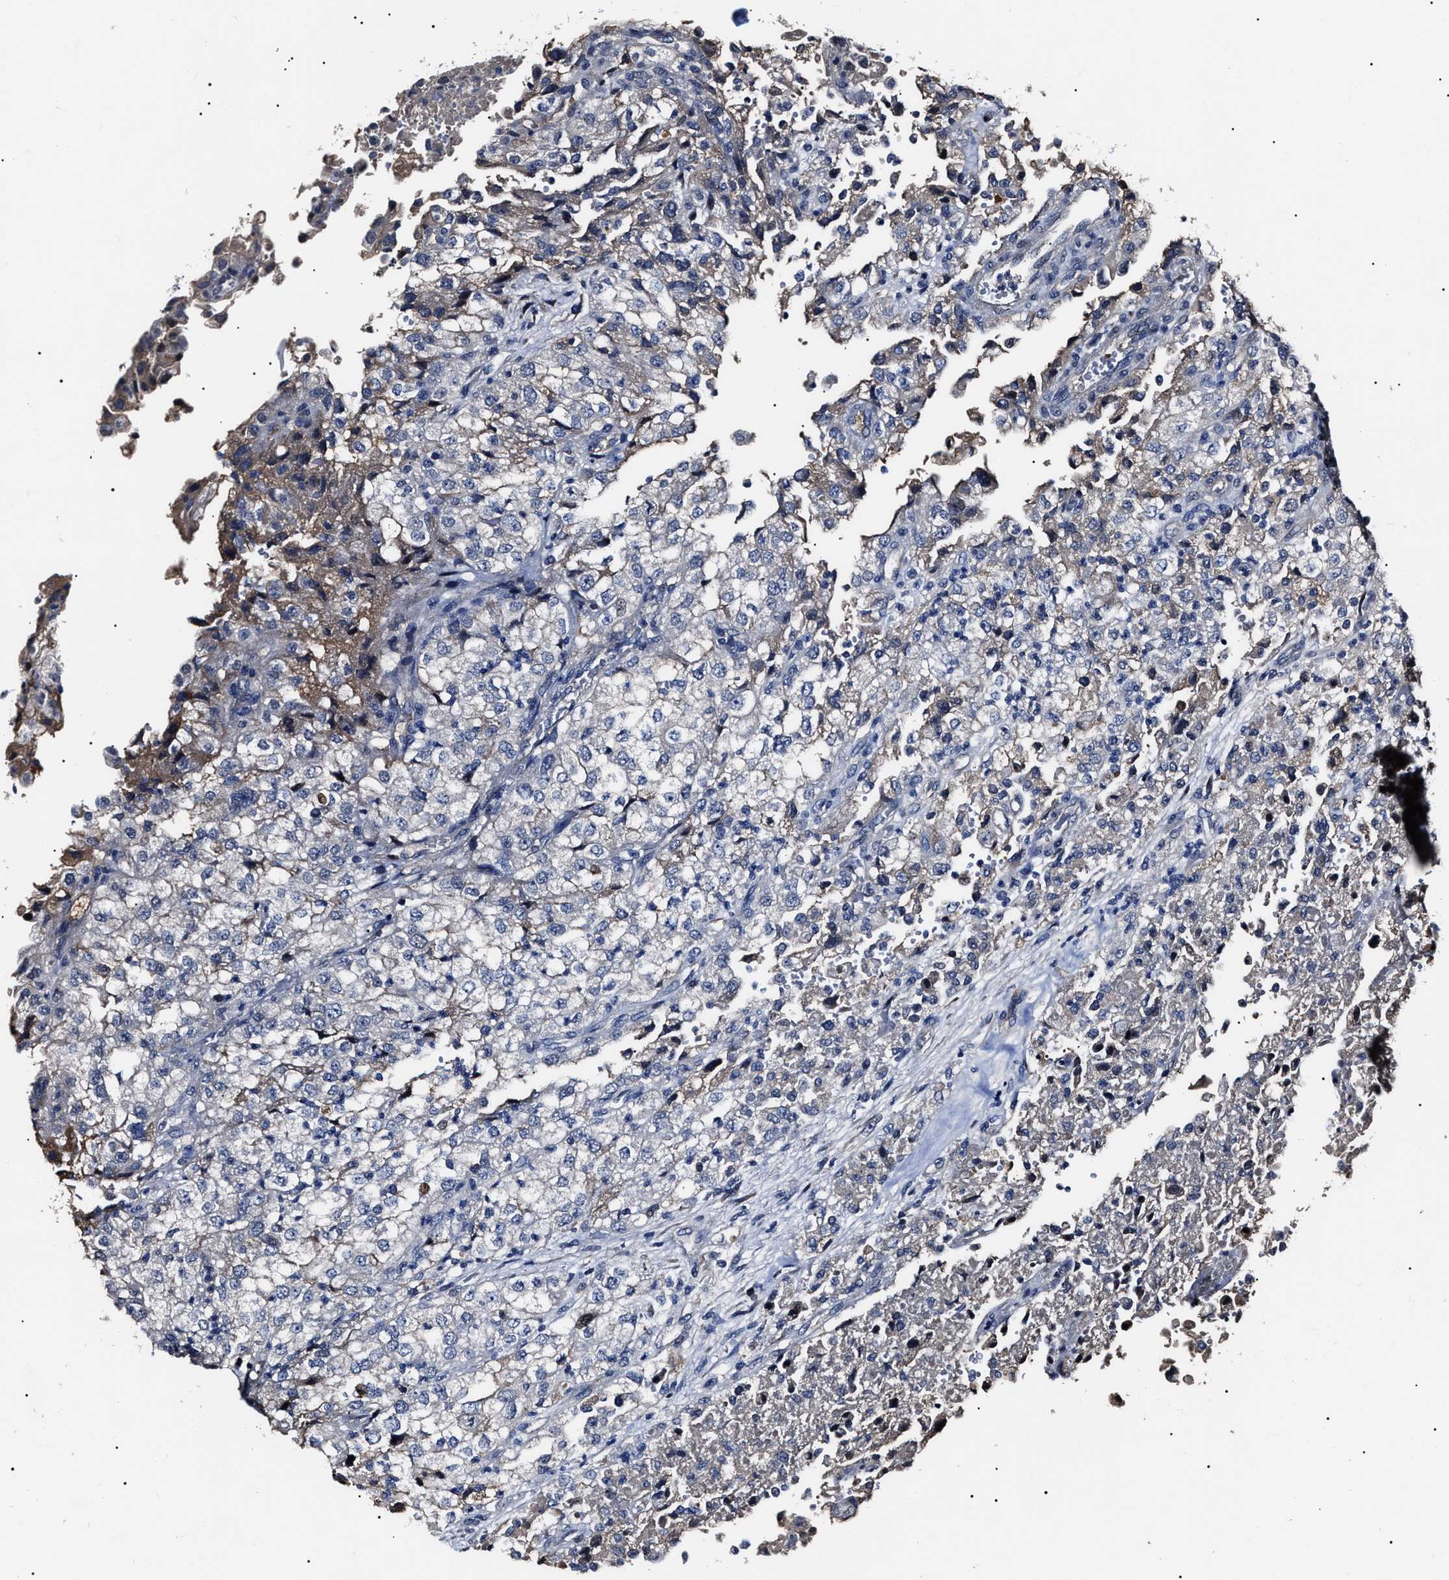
{"staining": {"intensity": "negative", "quantity": "none", "location": "none"}, "tissue": "renal cancer", "cell_type": "Tumor cells", "image_type": "cancer", "snomed": [{"axis": "morphology", "description": "Adenocarcinoma, NOS"}, {"axis": "topography", "description": "Kidney"}], "caption": "An IHC histopathology image of renal adenocarcinoma is shown. There is no staining in tumor cells of renal adenocarcinoma.", "gene": "IFT81", "patient": {"sex": "female", "age": 54}}